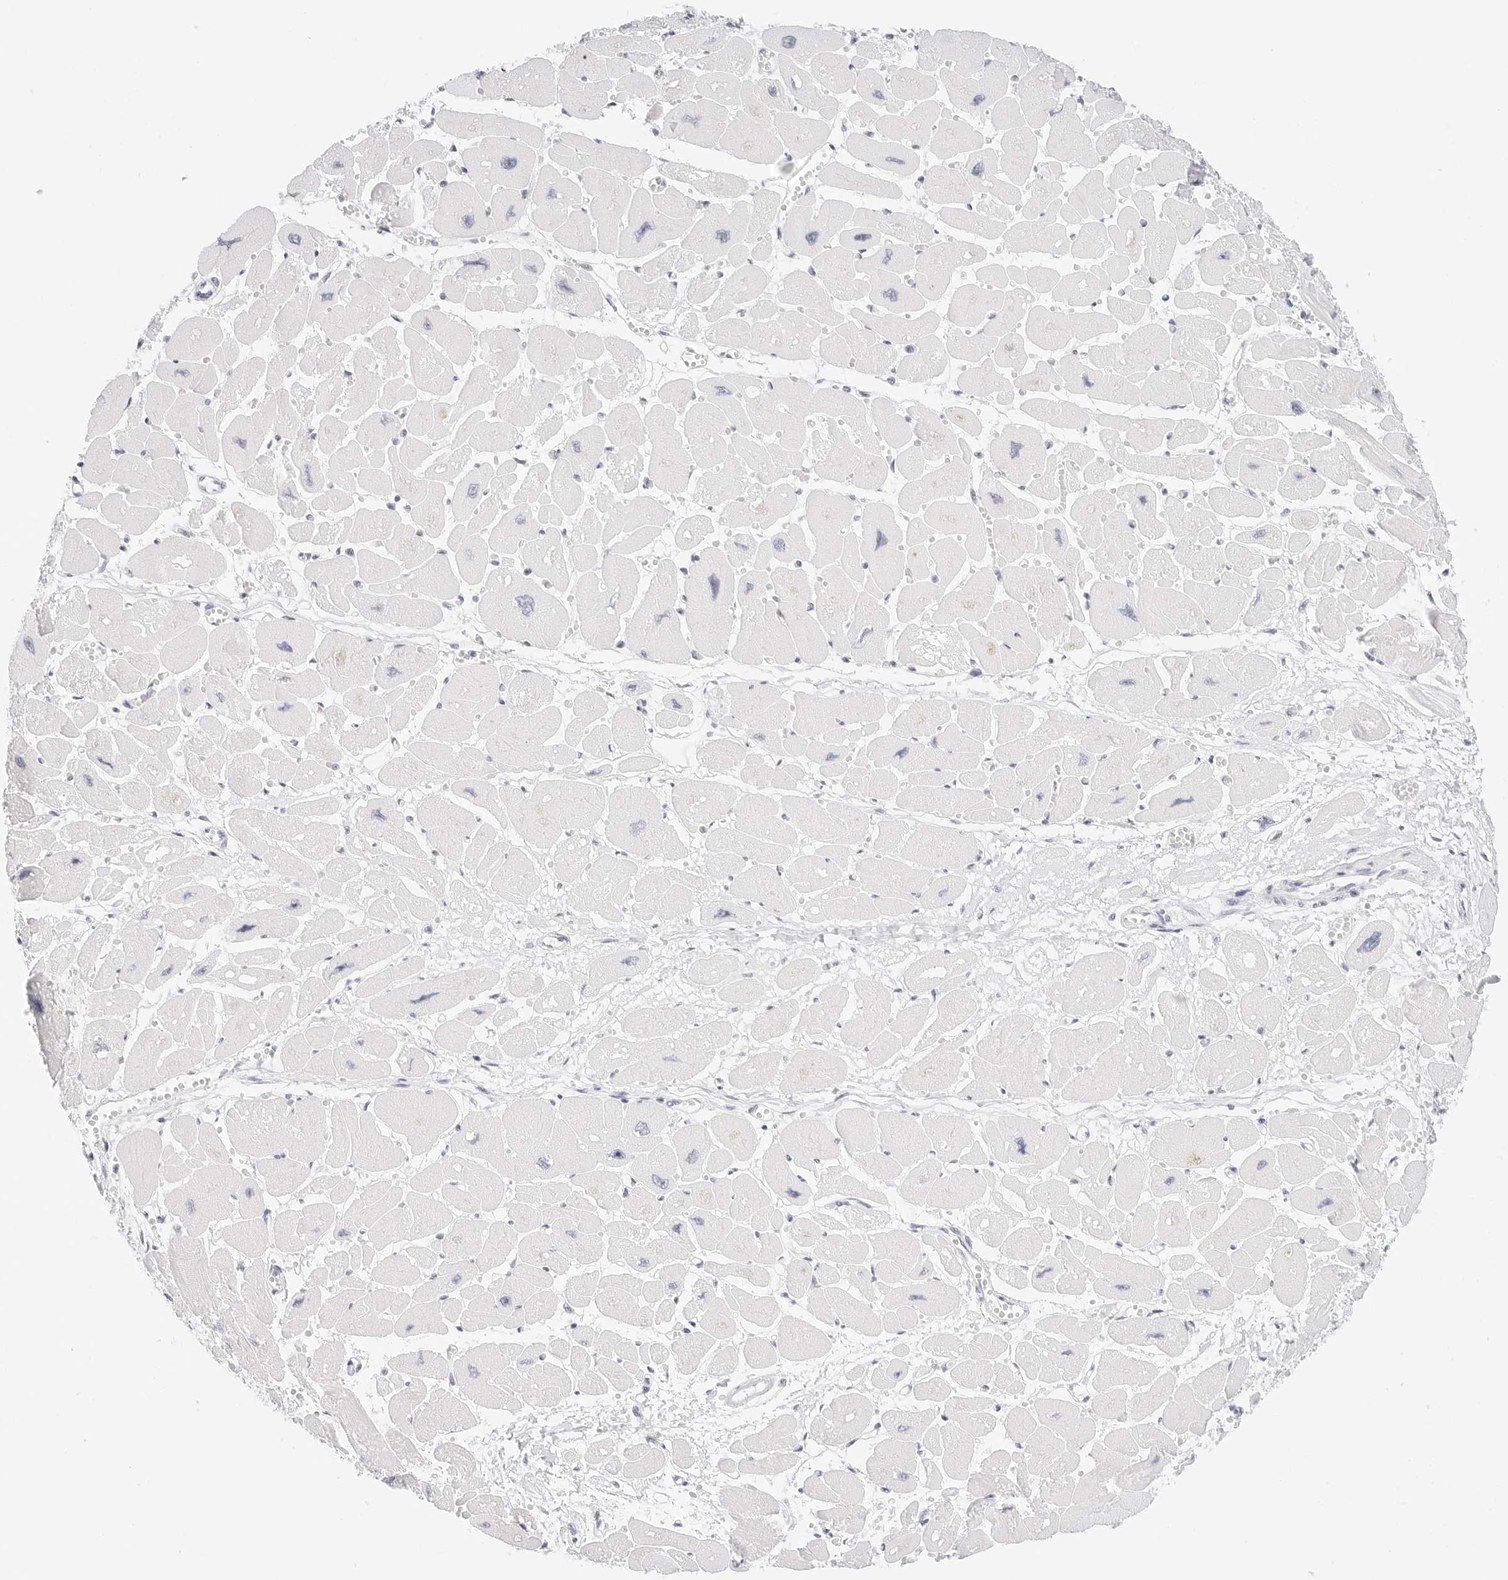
{"staining": {"intensity": "negative", "quantity": "none", "location": "none"}, "tissue": "heart muscle", "cell_type": "Cardiomyocytes", "image_type": "normal", "snomed": [{"axis": "morphology", "description": "Normal tissue, NOS"}, {"axis": "topography", "description": "Heart"}], "caption": "A high-resolution micrograph shows immunohistochemistry (IHC) staining of benign heart muscle, which exhibits no significant staining in cardiomyocytes.", "gene": "CDH1", "patient": {"sex": "female", "age": 54}}